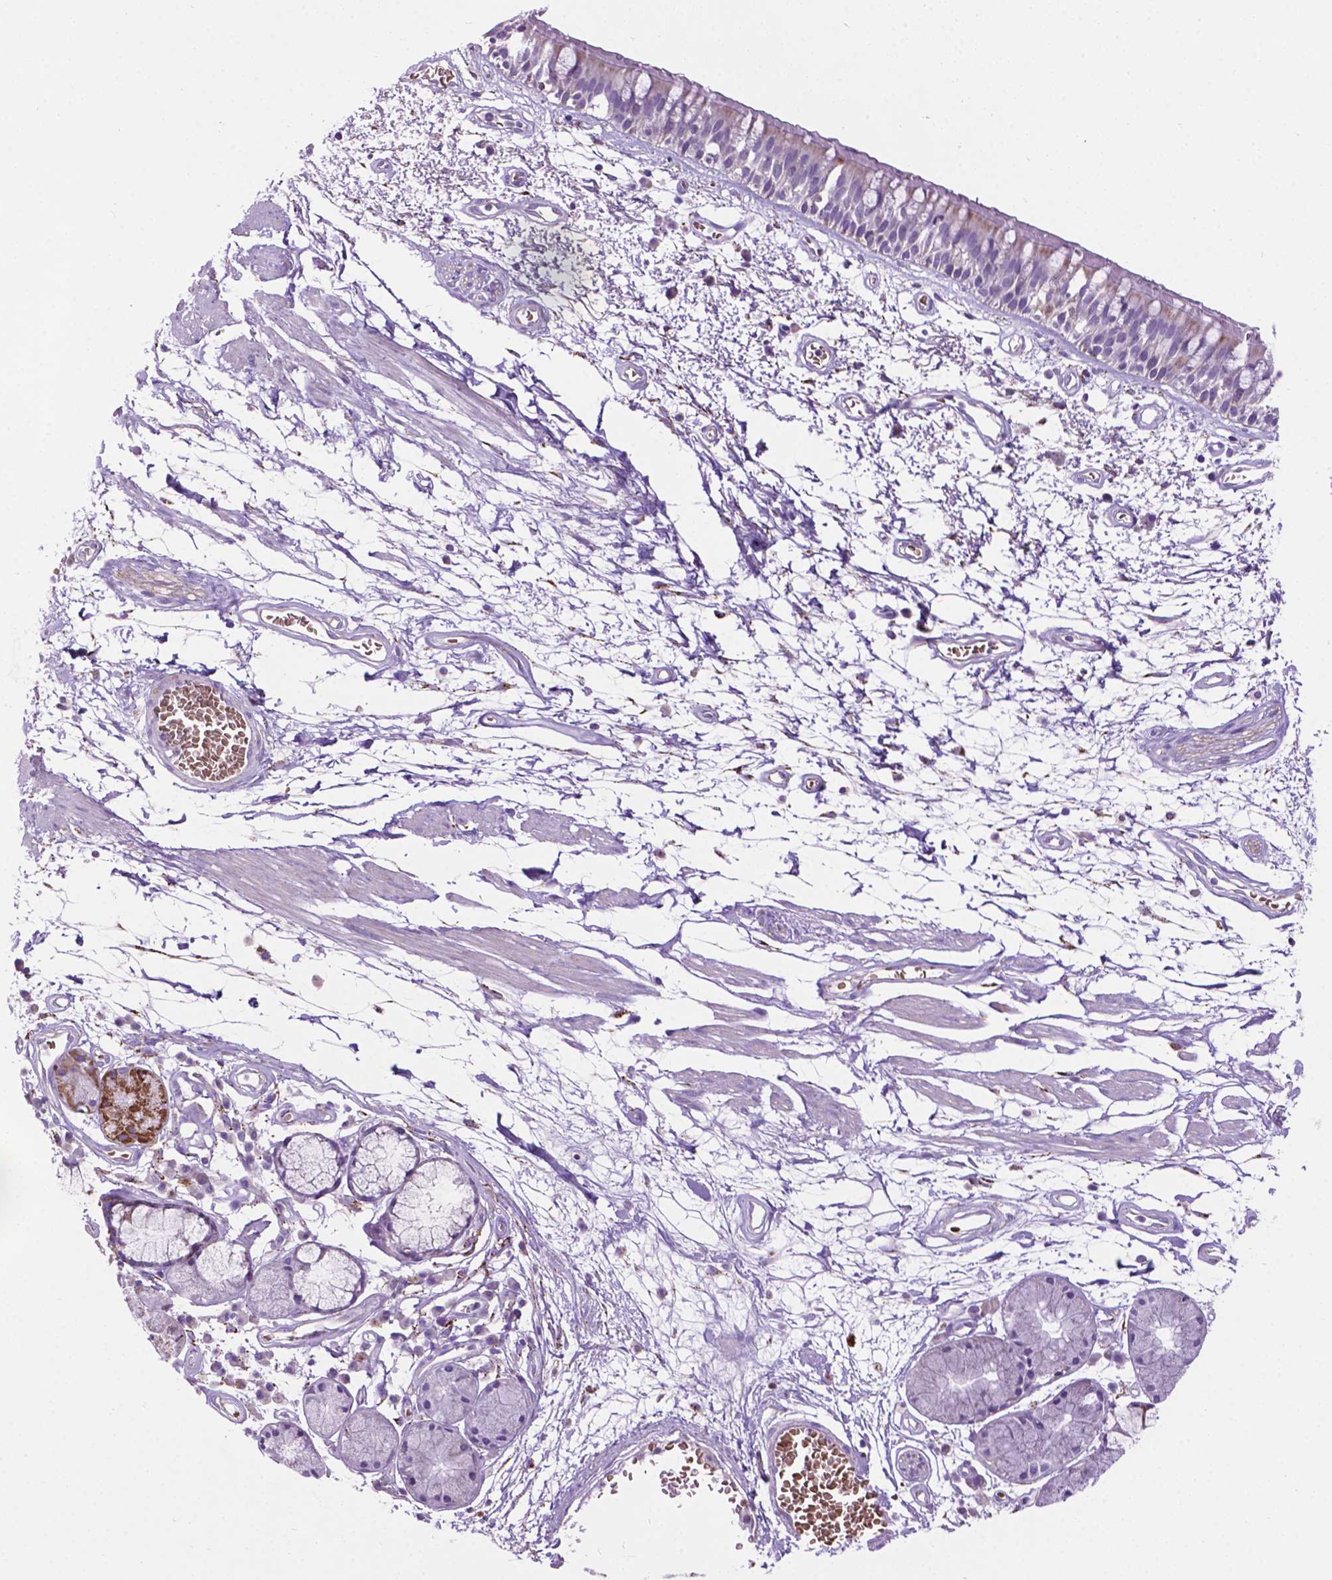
{"staining": {"intensity": "negative", "quantity": "none", "location": "none"}, "tissue": "bronchus", "cell_type": "Respiratory epithelial cells", "image_type": "normal", "snomed": [{"axis": "morphology", "description": "Normal tissue, NOS"}, {"axis": "morphology", "description": "Squamous cell carcinoma, NOS"}, {"axis": "topography", "description": "Cartilage tissue"}, {"axis": "topography", "description": "Bronchus"}, {"axis": "topography", "description": "Lung"}], "caption": "Respiratory epithelial cells show no significant protein positivity in normal bronchus. The staining was performed using DAB to visualize the protein expression in brown, while the nuclei were stained in blue with hematoxylin (Magnification: 20x).", "gene": "TMEM132E", "patient": {"sex": "male", "age": 66}}